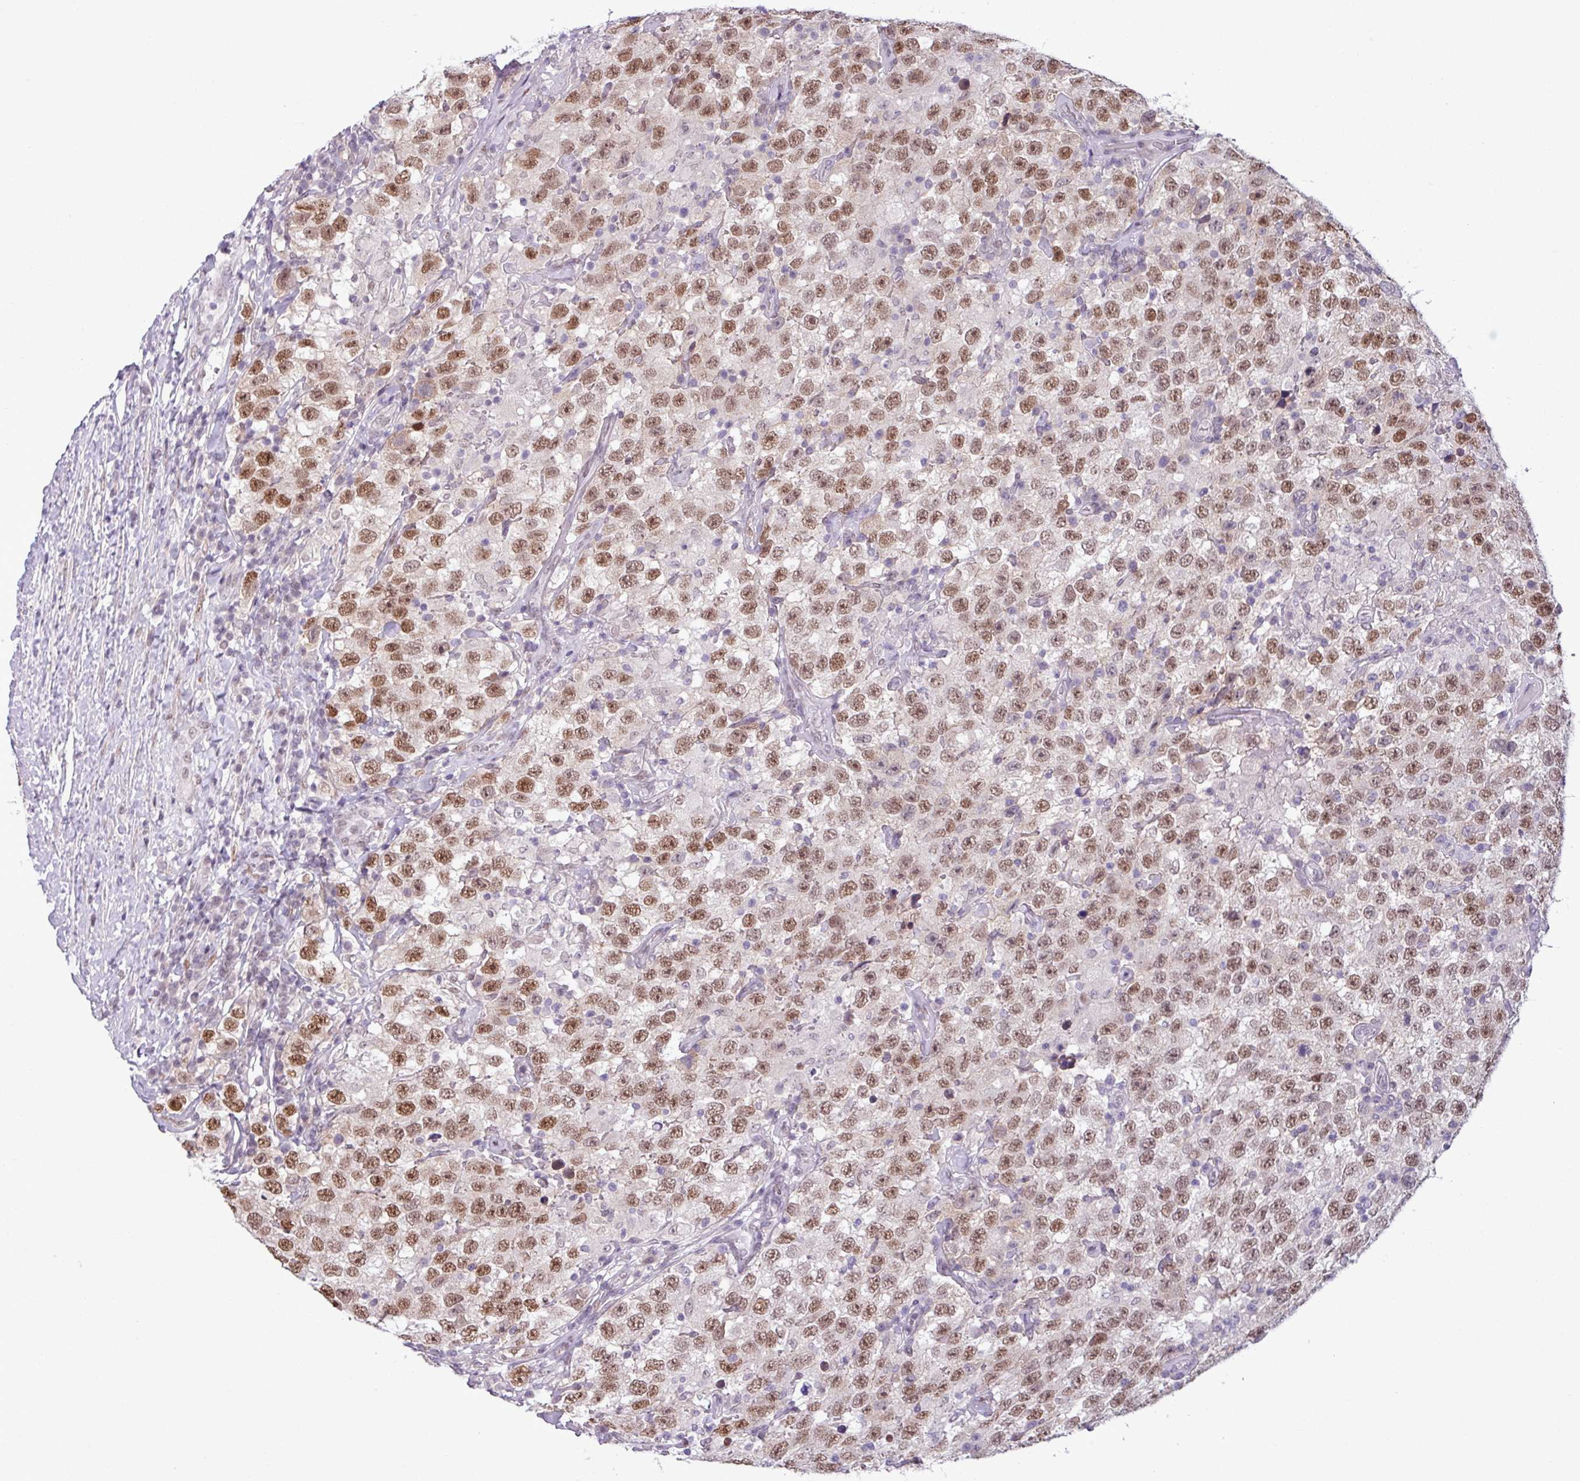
{"staining": {"intensity": "moderate", "quantity": ">75%", "location": "nuclear"}, "tissue": "testis cancer", "cell_type": "Tumor cells", "image_type": "cancer", "snomed": [{"axis": "morphology", "description": "Seminoma, NOS"}, {"axis": "topography", "description": "Testis"}], "caption": "Human seminoma (testis) stained with a brown dye exhibits moderate nuclear positive positivity in about >75% of tumor cells.", "gene": "NOTCH2", "patient": {"sex": "male", "age": 41}}